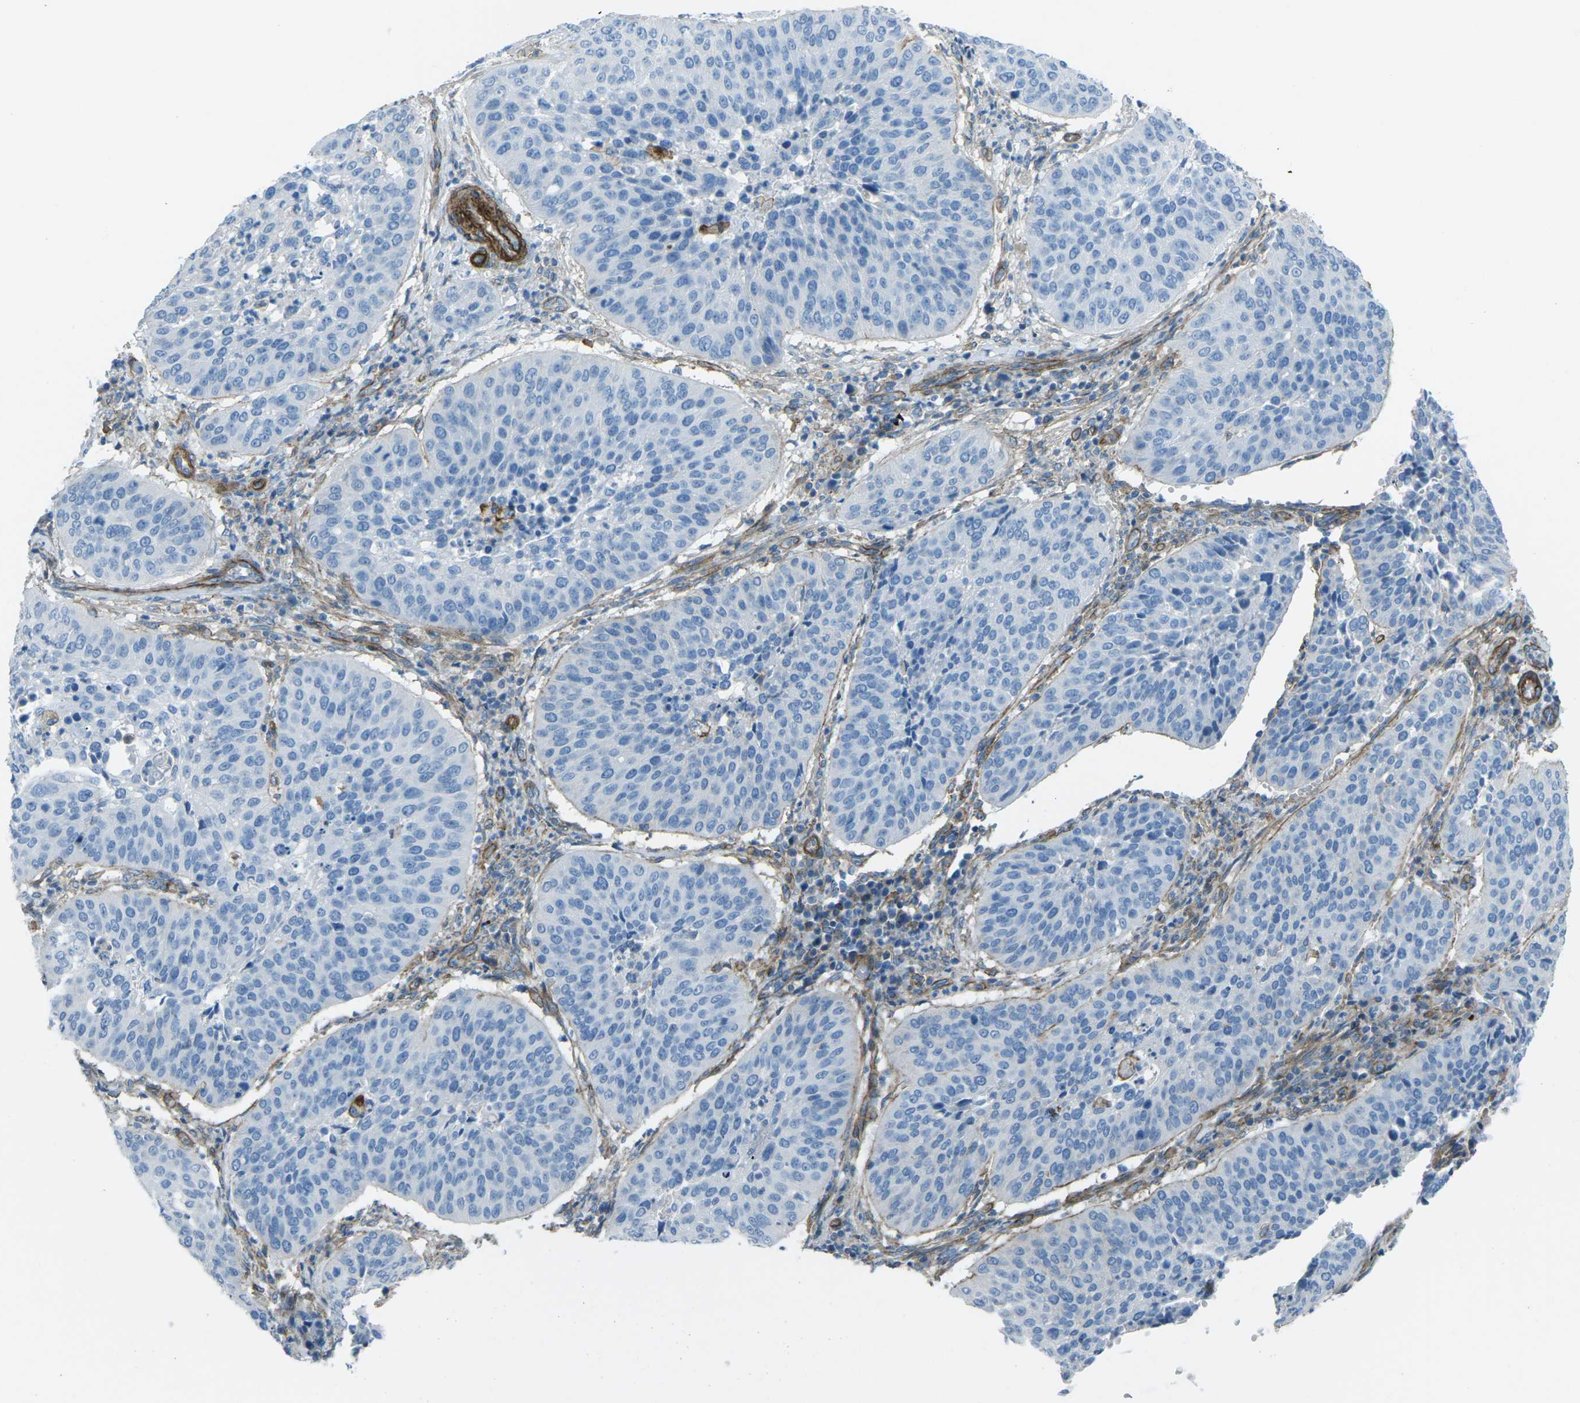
{"staining": {"intensity": "negative", "quantity": "none", "location": "none"}, "tissue": "cervical cancer", "cell_type": "Tumor cells", "image_type": "cancer", "snomed": [{"axis": "morphology", "description": "Normal tissue, NOS"}, {"axis": "morphology", "description": "Squamous cell carcinoma, NOS"}, {"axis": "topography", "description": "Cervix"}], "caption": "There is no significant expression in tumor cells of cervical squamous cell carcinoma.", "gene": "UTRN", "patient": {"sex": "female", "age": 39}}